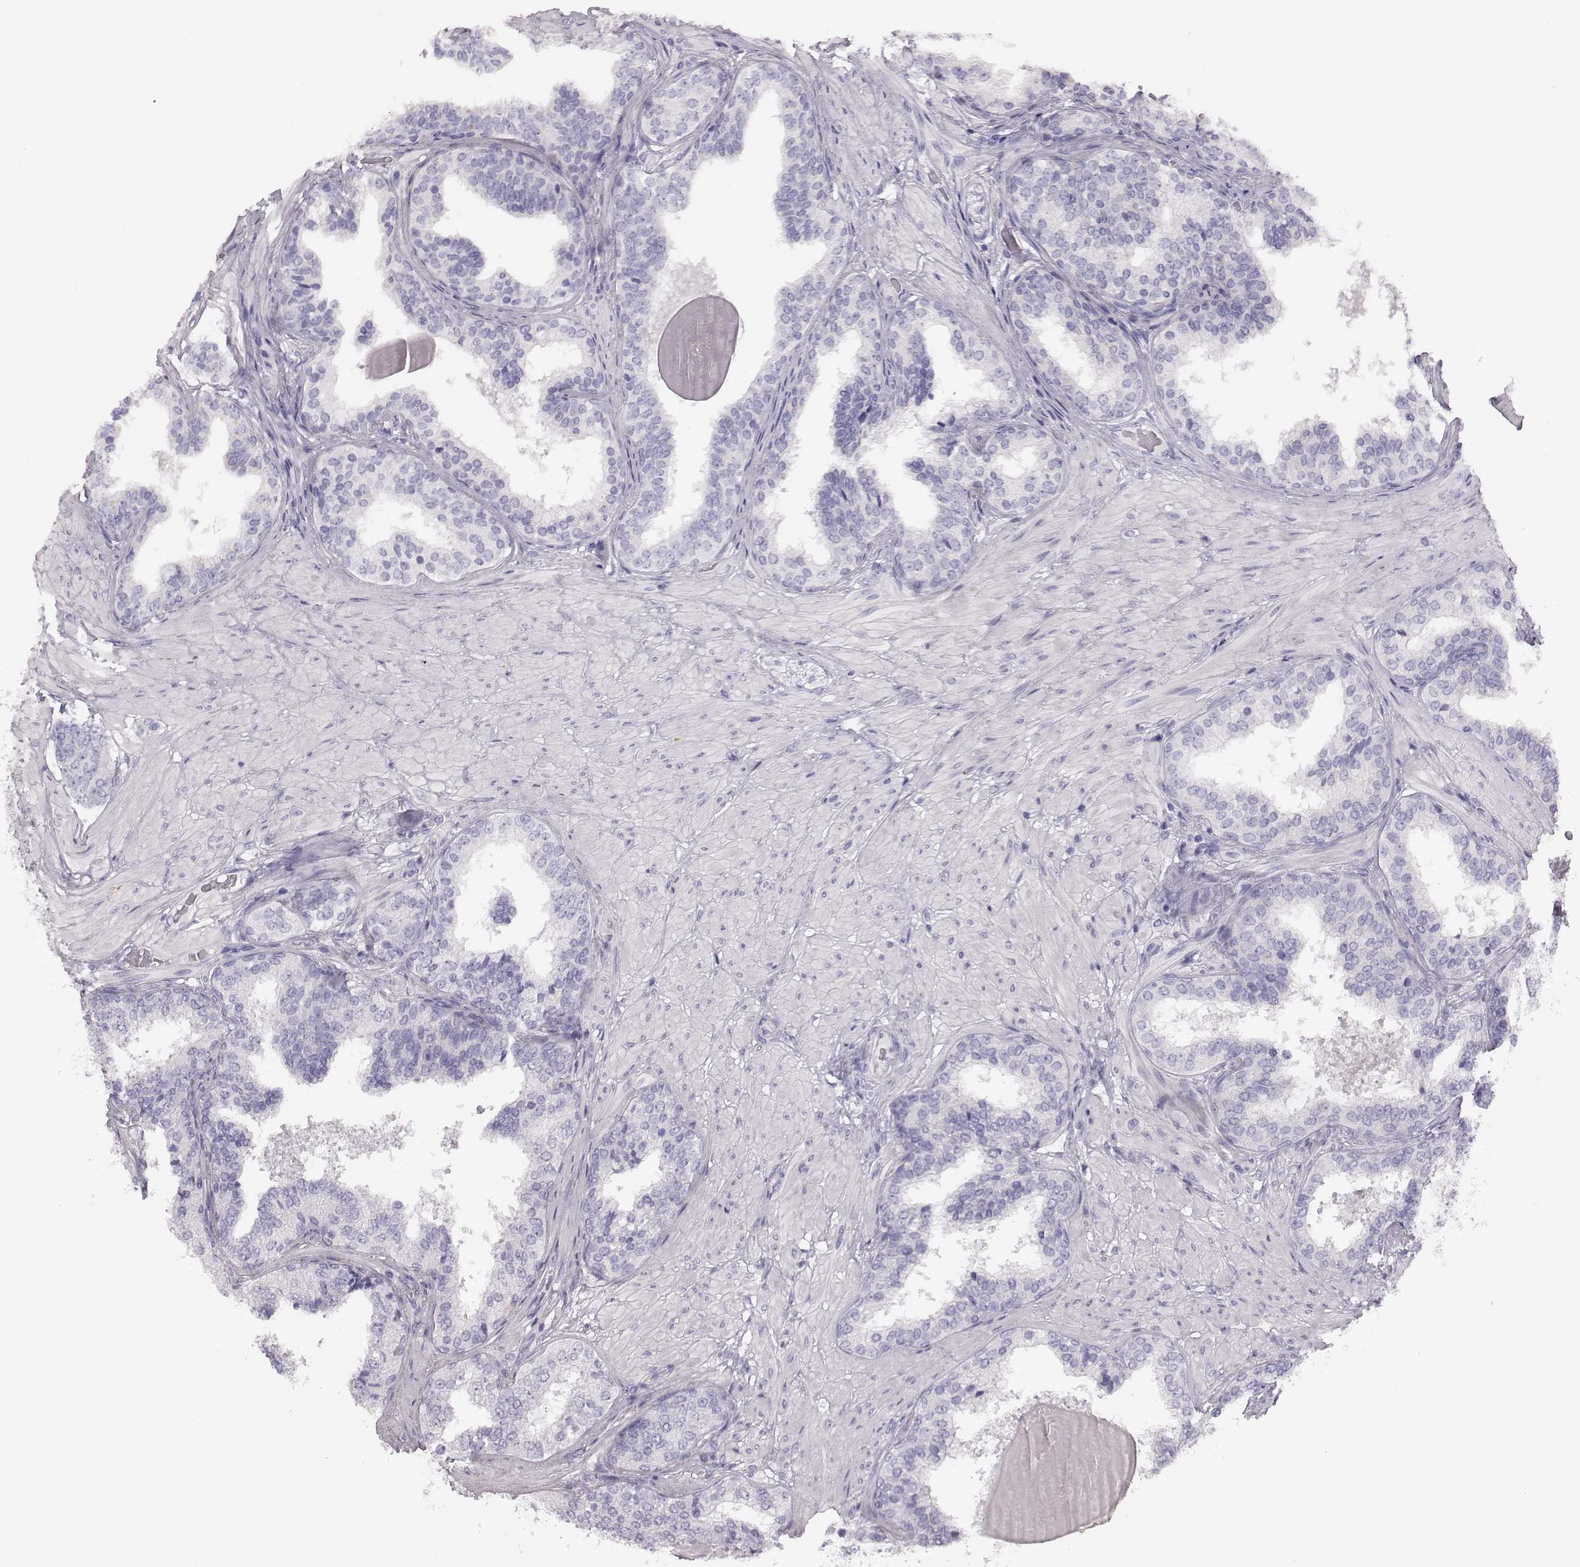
{"staining": {"intensity": "negative", "quantity": "none", "location": "none"}, "tissue": "prostate cancer", "cell_type": "Tumor cells", "image_type": "cancer", "snomed": [{"axis": "morphology", "description": "Adenocarcinoma, Low grade"}, {"axis": "topography", "description": "Prostate"}], "caption": "IHC micrograph of neoplastic tissue: prostate low-grade adenocarcinoma stained with DAB (3,3'-diaminobenzidine) displays no significant protein staining in tumor cells.", "gene": "GUCA1A", "patient": {"sex": "male", "age": 60}}